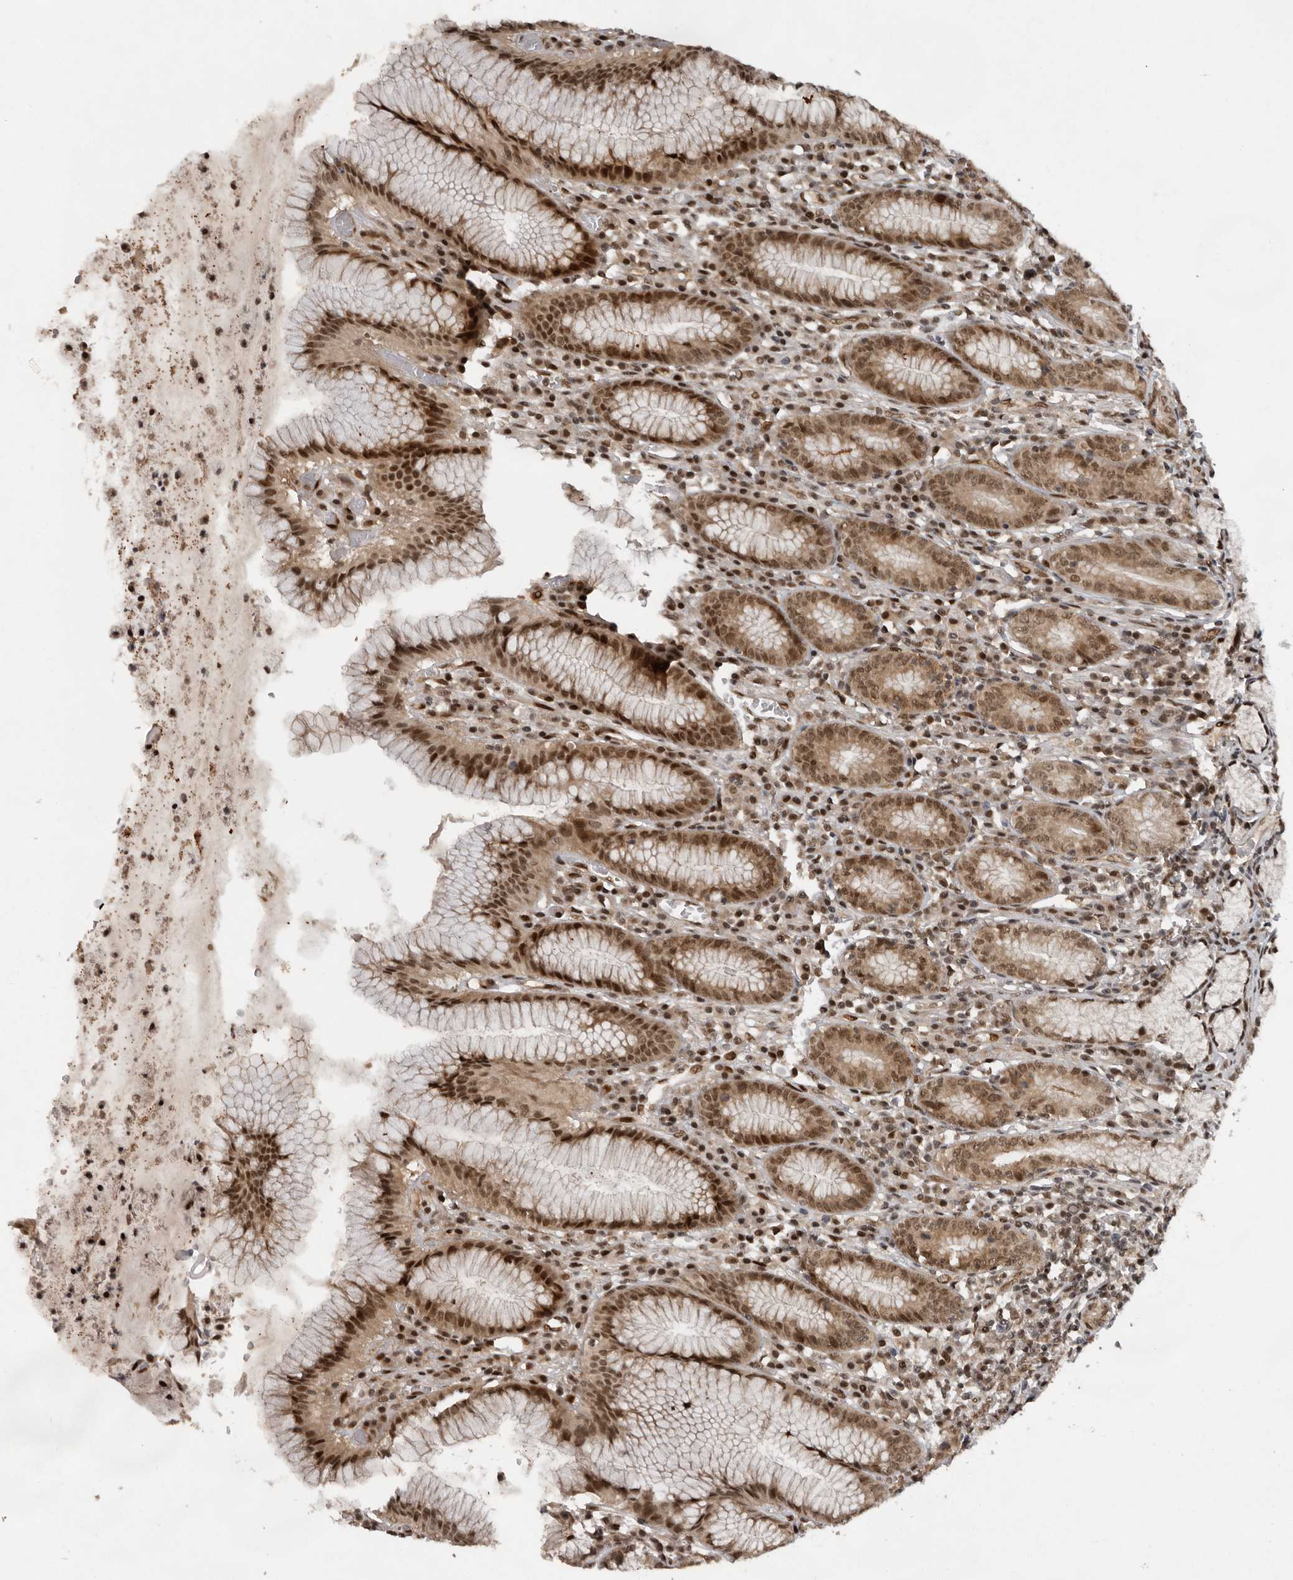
{"staining": {"intensity": "moderate", "quantity": ">75%", "location": "nuclear"}, "tissue": "stomach", "cell_type": "Glandular cells", "image_type": "normal", "snomed": [{"axis": "morphology", "description": "Normal tissue, NOS"}, {"axis": "topography", "description": "Stomach"}], "caption": "Human stomach stained with a brown dye exhibits moderate nuclear positive staining in approximately >75% of glandular cells.", "gene": "CDC27", "patient": {"sex": "male", "age": 55}}